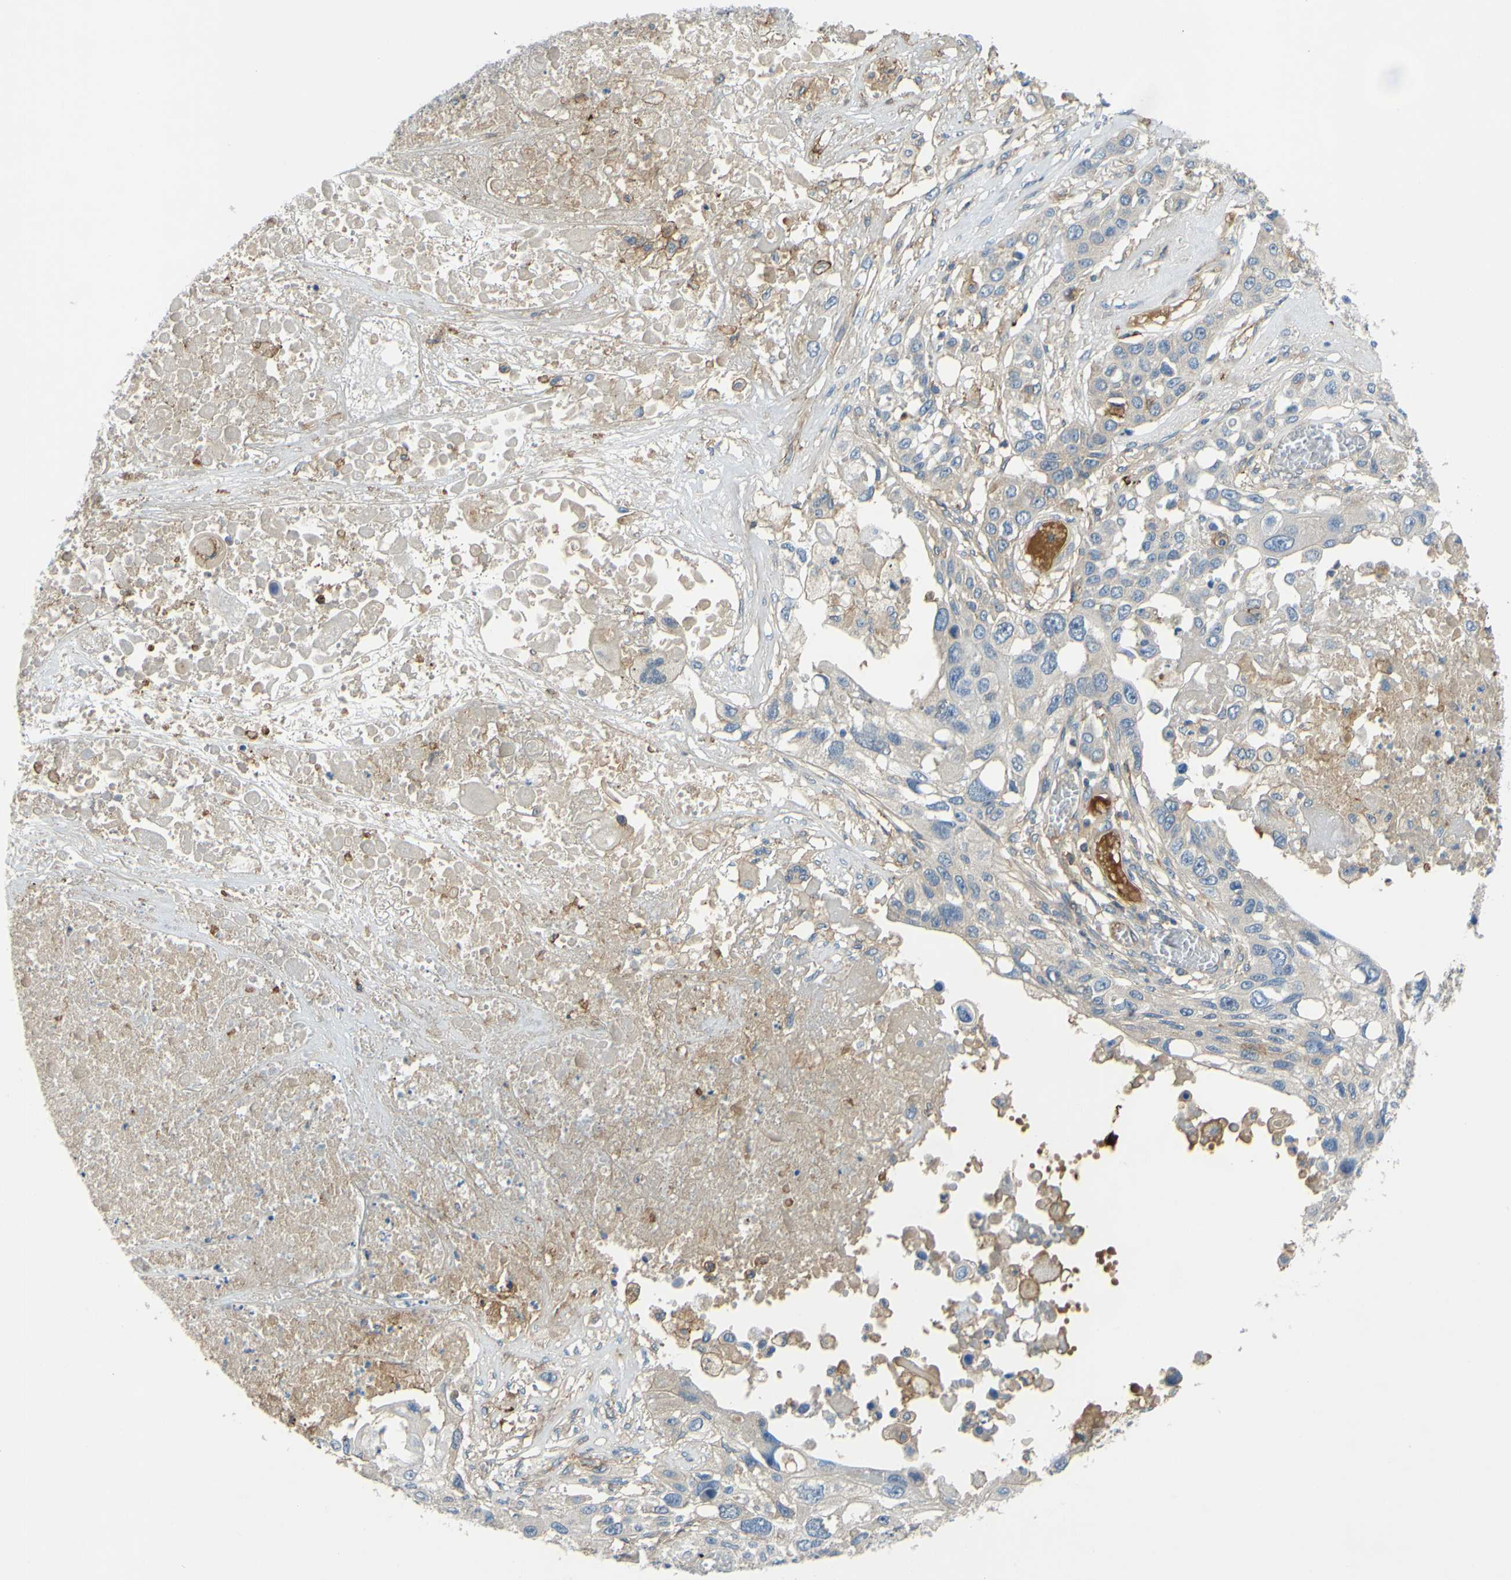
{"staining": {"intensity": "negative", "quantity": "none", "location": "none"}, "tissue": "lung cancer", "cell_type": "Tumor cells", "image_type": "cancer", "snomed": [{"axis": "morphology", "description": "Squamous cell carcinoma, NOS"}, {"axis": "topography", "description": "Lung"}], "caption": "Immunohistochemistry image of neoplastic tissue: lung cancer stained with DAB demonstrates no significant protein expression in tumor cells.", "gene": "ARHGAP1", "patient": {"sex": "male", "age": 71}}